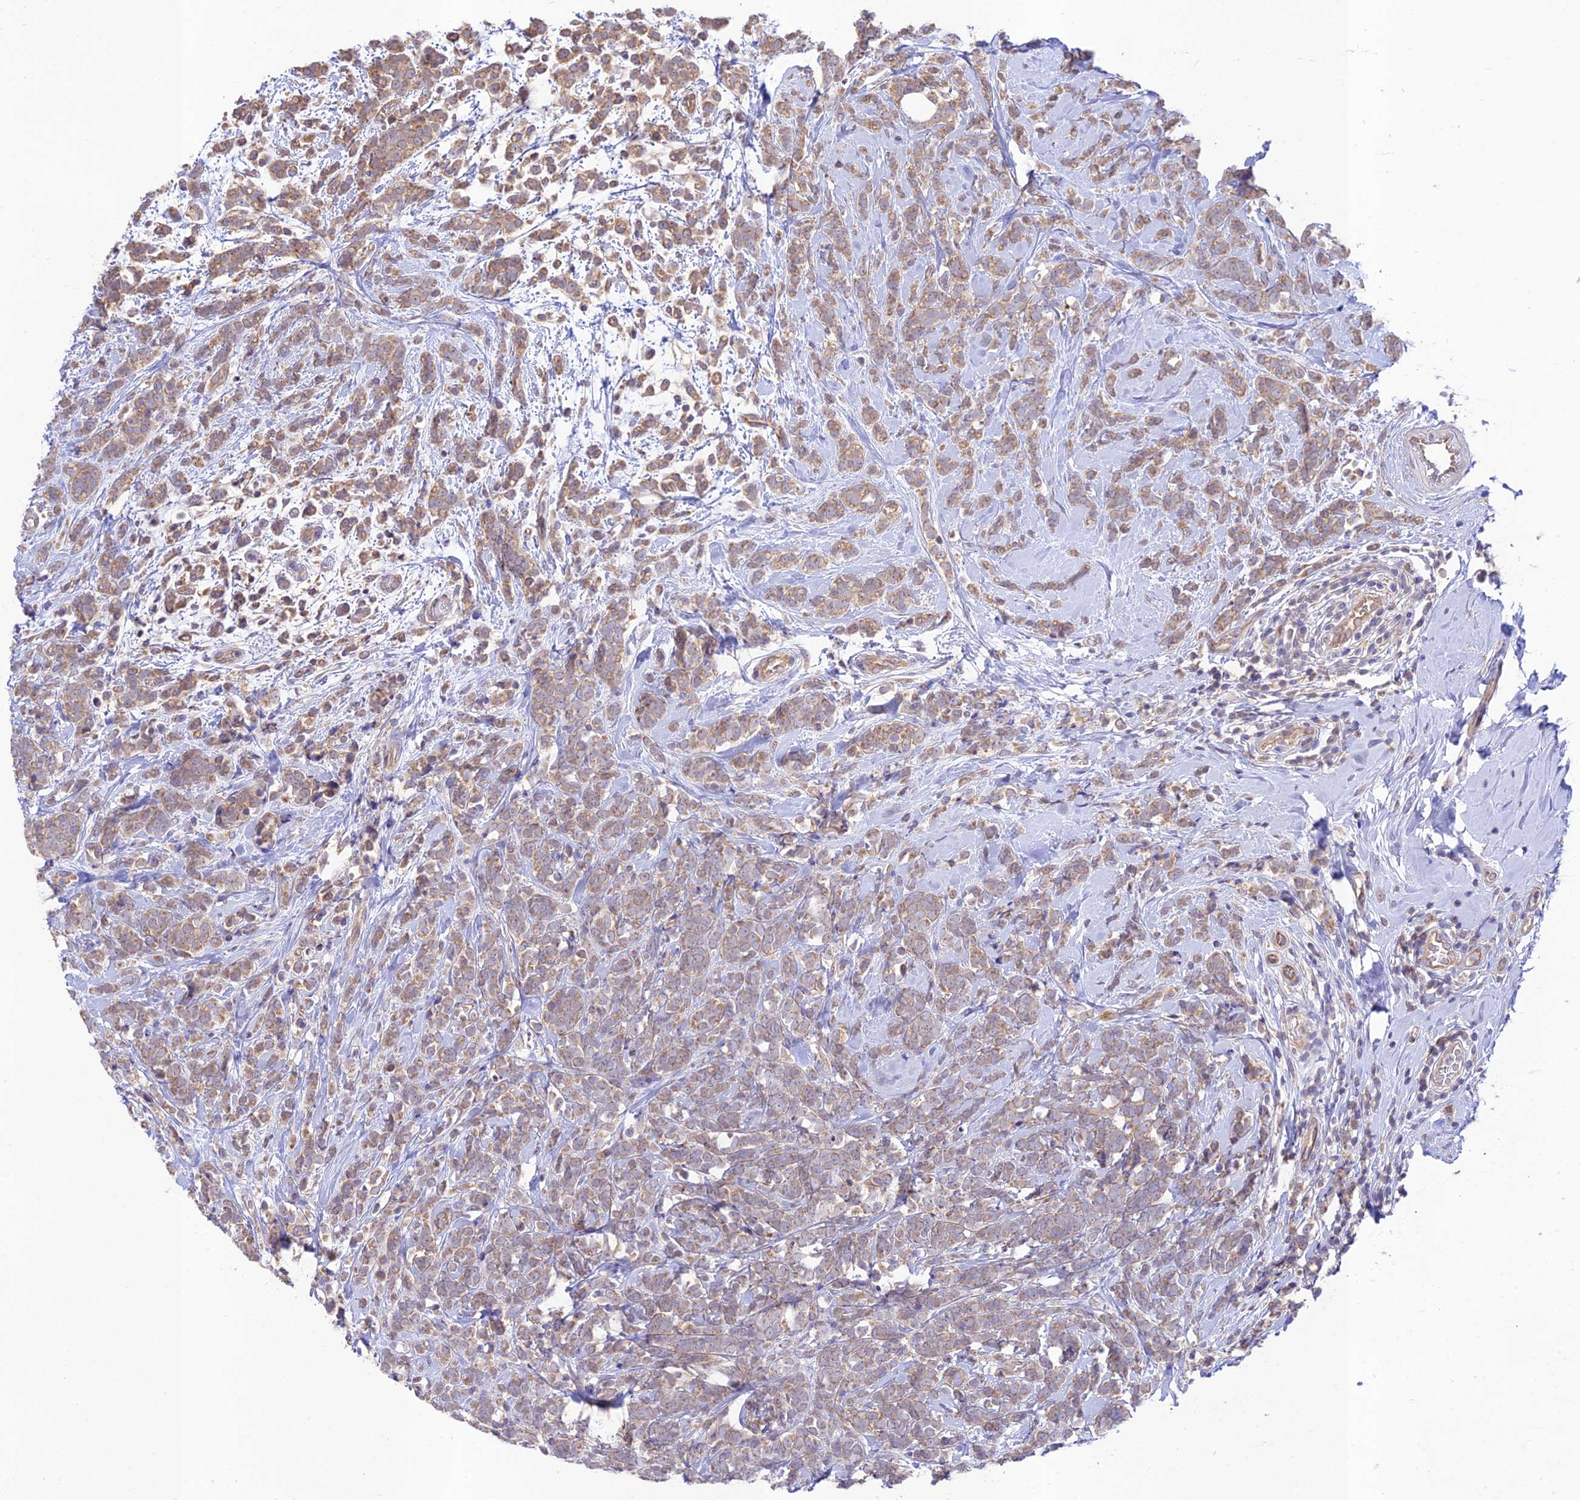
{"staining": {"intensity": "weak", "quantity": ">75%", "location": "cytoplasmic/membranous"}, "tissue": "breast cancer", "cell_type": "Tumor cells", "image_type": "cancer", "snomed": [{"axis": "morphology", "description": "Lobular carcinoma"}, {"axis": "topography", "description": "Breast"}], "caption": "IHC photomicrograph of human breast cancer (lobular carcinoma) stained for a protein (brown), which demonstrates low levels of weak cytoplasmic/membranous staining in approximately >75% of tumor cells.", "gene": "TMEM259", "patient": {"sex": "female", "age": 58}}